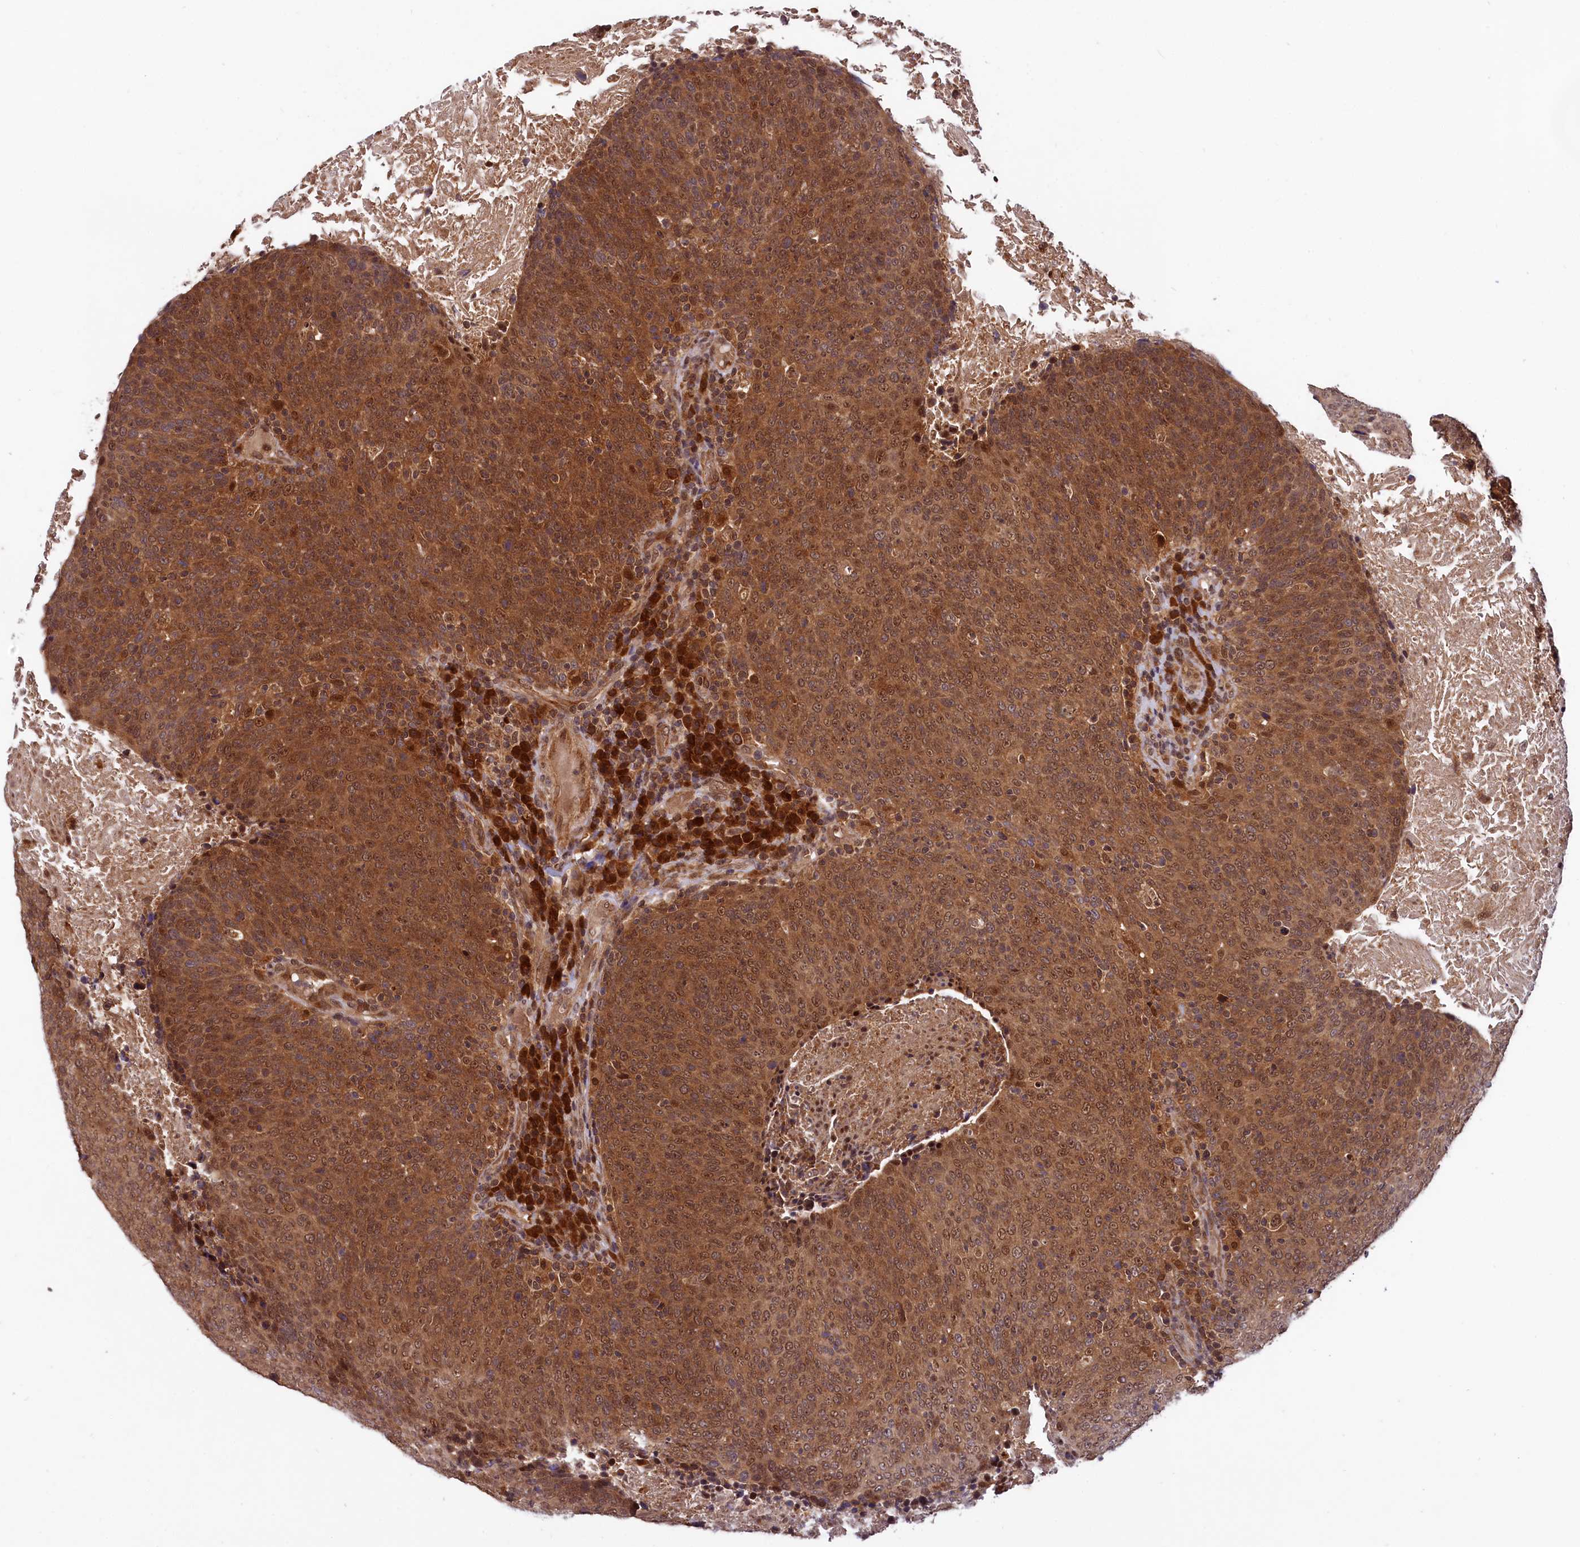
{"staining": {"intensity": "strong", "quantity": ">75%", "location": "cytoplasmic/membranous,nuclear"}, "tissue": "head and neck cancer", "cell_type": "Tumor cells", "image_type": "cancer", "snomed": [{"axis": "morphology", "description": "Squamous cell carcinoma, NOS"}, {"axis": "morphology", "description": "Squamous cell carcinoma, metastatic, NOS"}, {"axis": "topography", "description": "Lymph node"}, {"axis": "topography", "description": "Head-Neck"}], "caption": "Tumor cells demonstrate strong cytoplasmic/membranous and nuclear positivity in about >75% of cells in head and neck squamous cell carcinoma.", "gene": "UBE3A", "patient": {"sex": "male", "age": 62}}